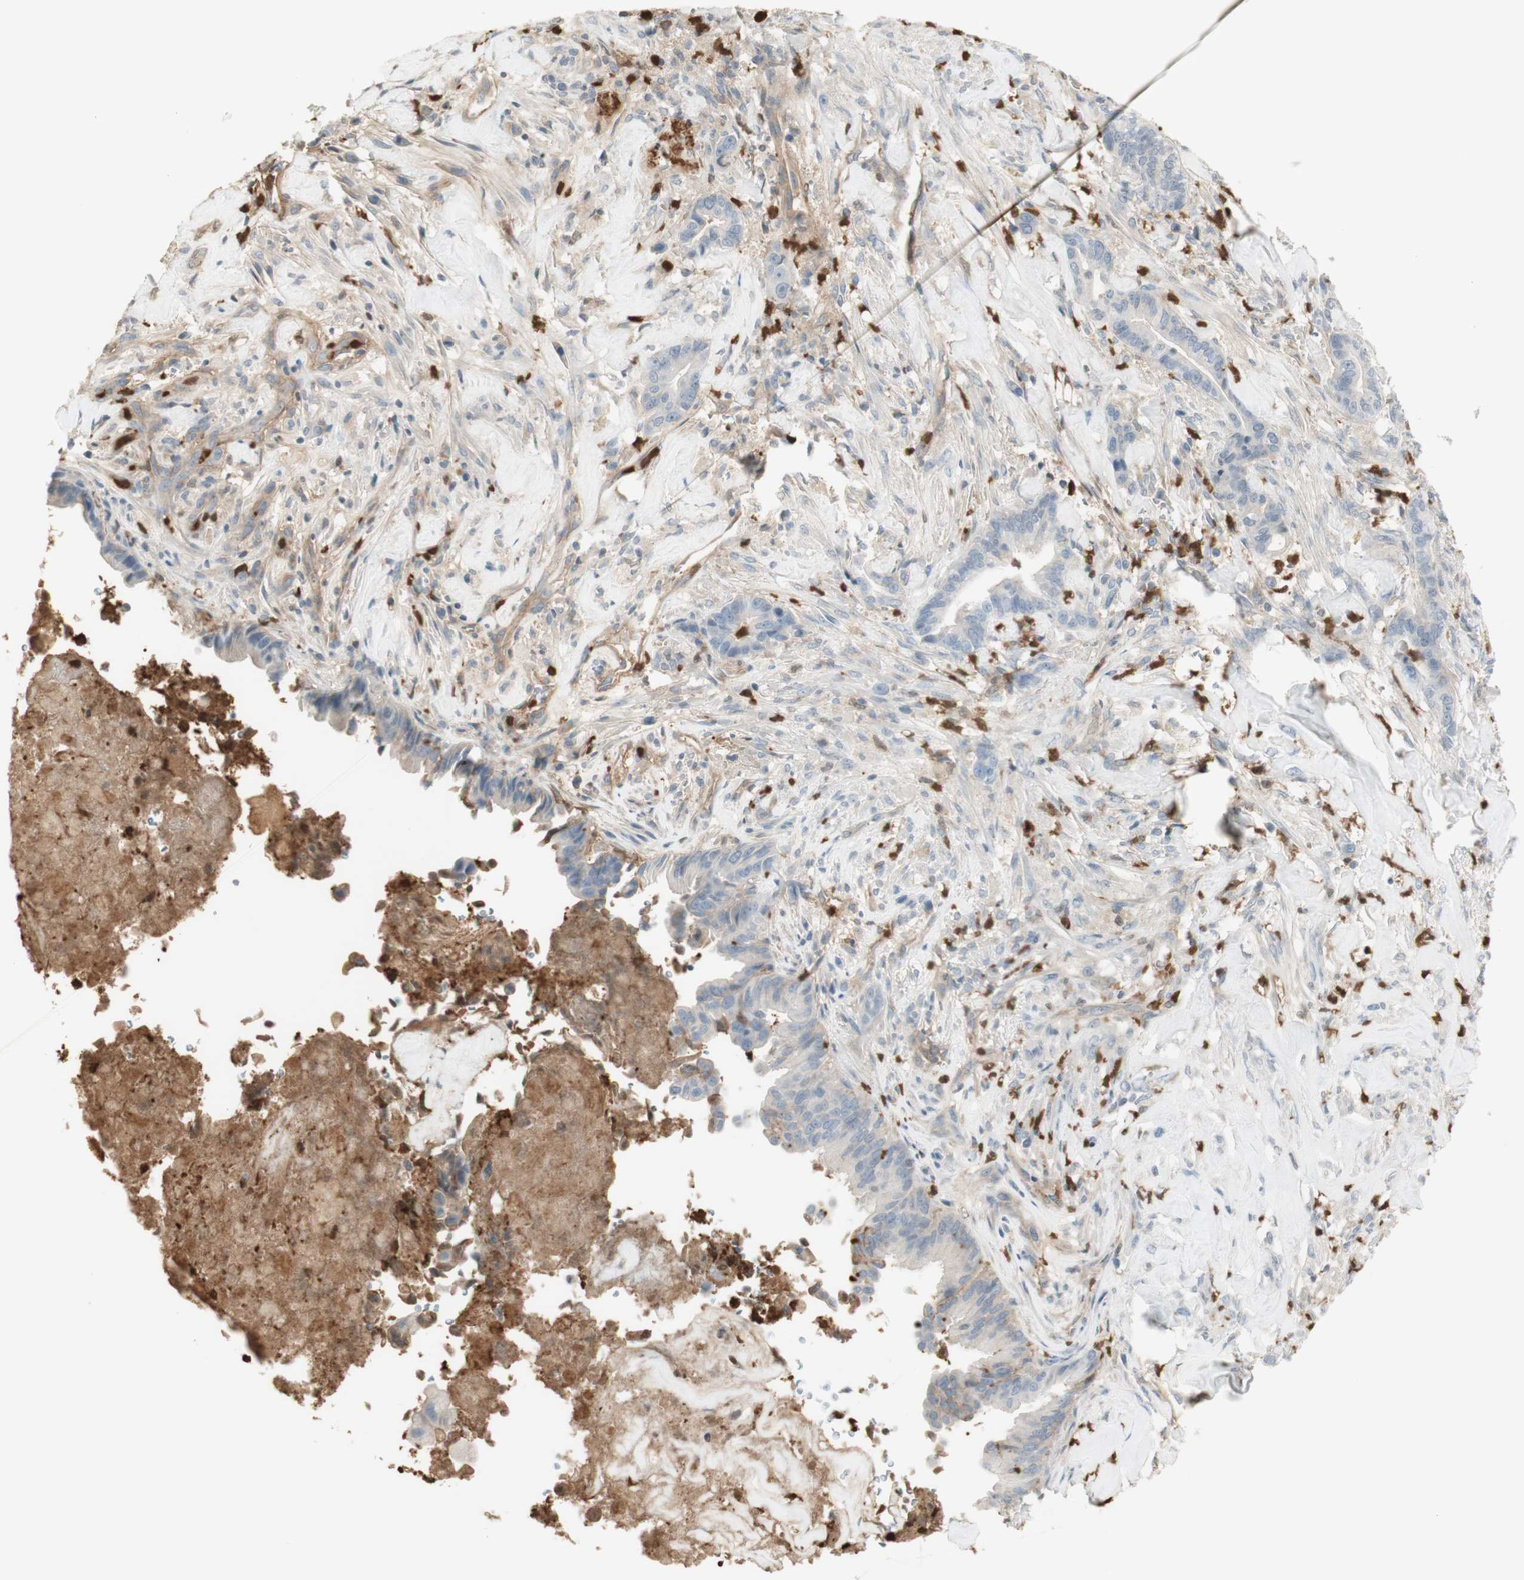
{"staining": {"intensity": "negative", "quantity": "none", "location": "none"}, "tissue": "liver cancer", "cell_type": "Tumor cells", "image_type": "cancer", "snomed": [{"axis": "morphology", "description": "Cholangiocarcinoma"}, {"axis": "topography", "description": "Liver"}], "caption": "IHC image of liver cancer stained for a protein (brown), which shows no expression in tumor cells.", "gene": "NID1", "patient": {"sex": "female", "age": 67}}